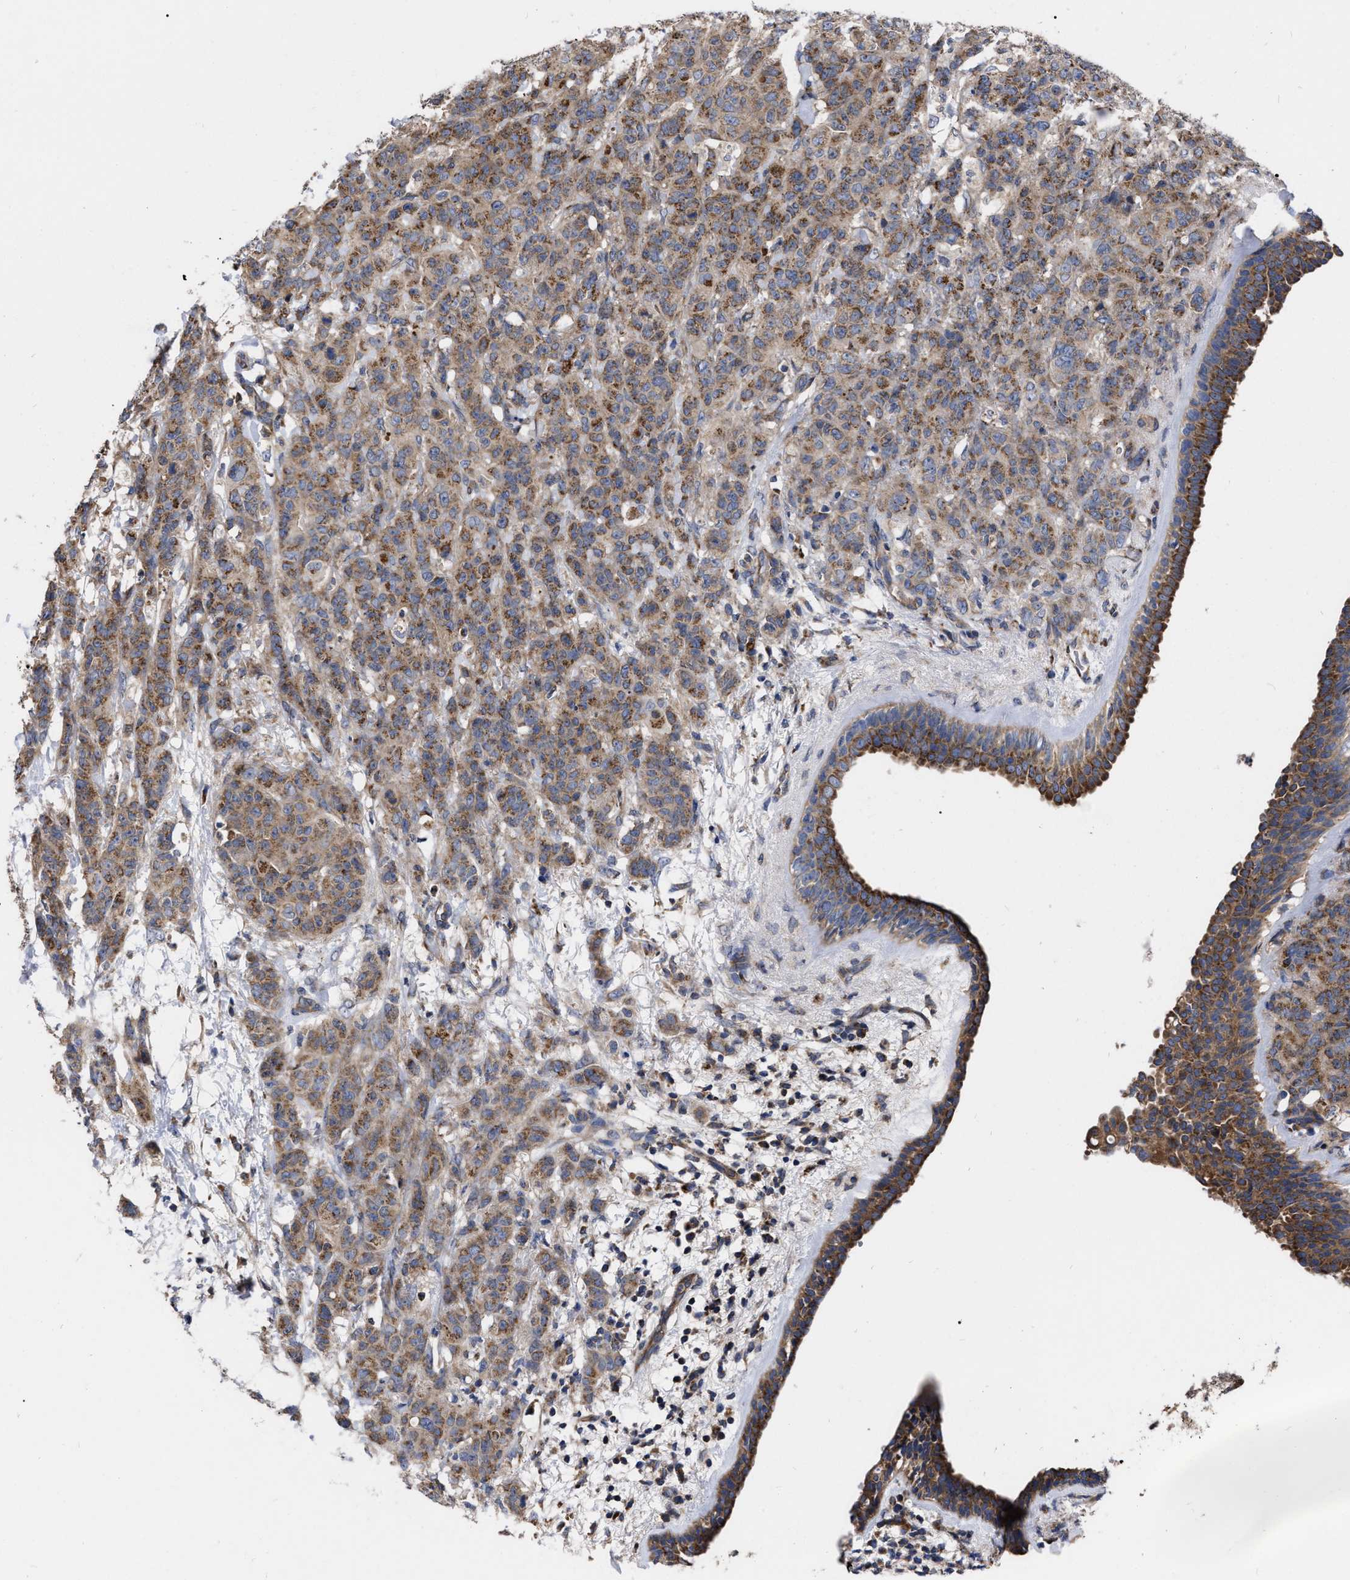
{"staining": {"intensity": "moderate", "quantity": ">75%", "location": "cytoplasmic/membranous"}, "tissue": "breast cancer", "cell_type": "Tumor cells", "image_type": "cancer", "snomed": [{"axis": "morphology", "description": "Normal tissue, NOS"}, {"axis": "morphology", "description": "Duct carcinoma"}, {"axis": "topography", "description": "Breast"}], "caption": "IHC micrograph of breast cancer stained for a protein (brown), which shows medium levels of moderate cytoplasmic/membranous staining in approximately >75% of tumor cells.", "gene": "CDKN2C", "patient": {"sex": "female", "age": 40}}